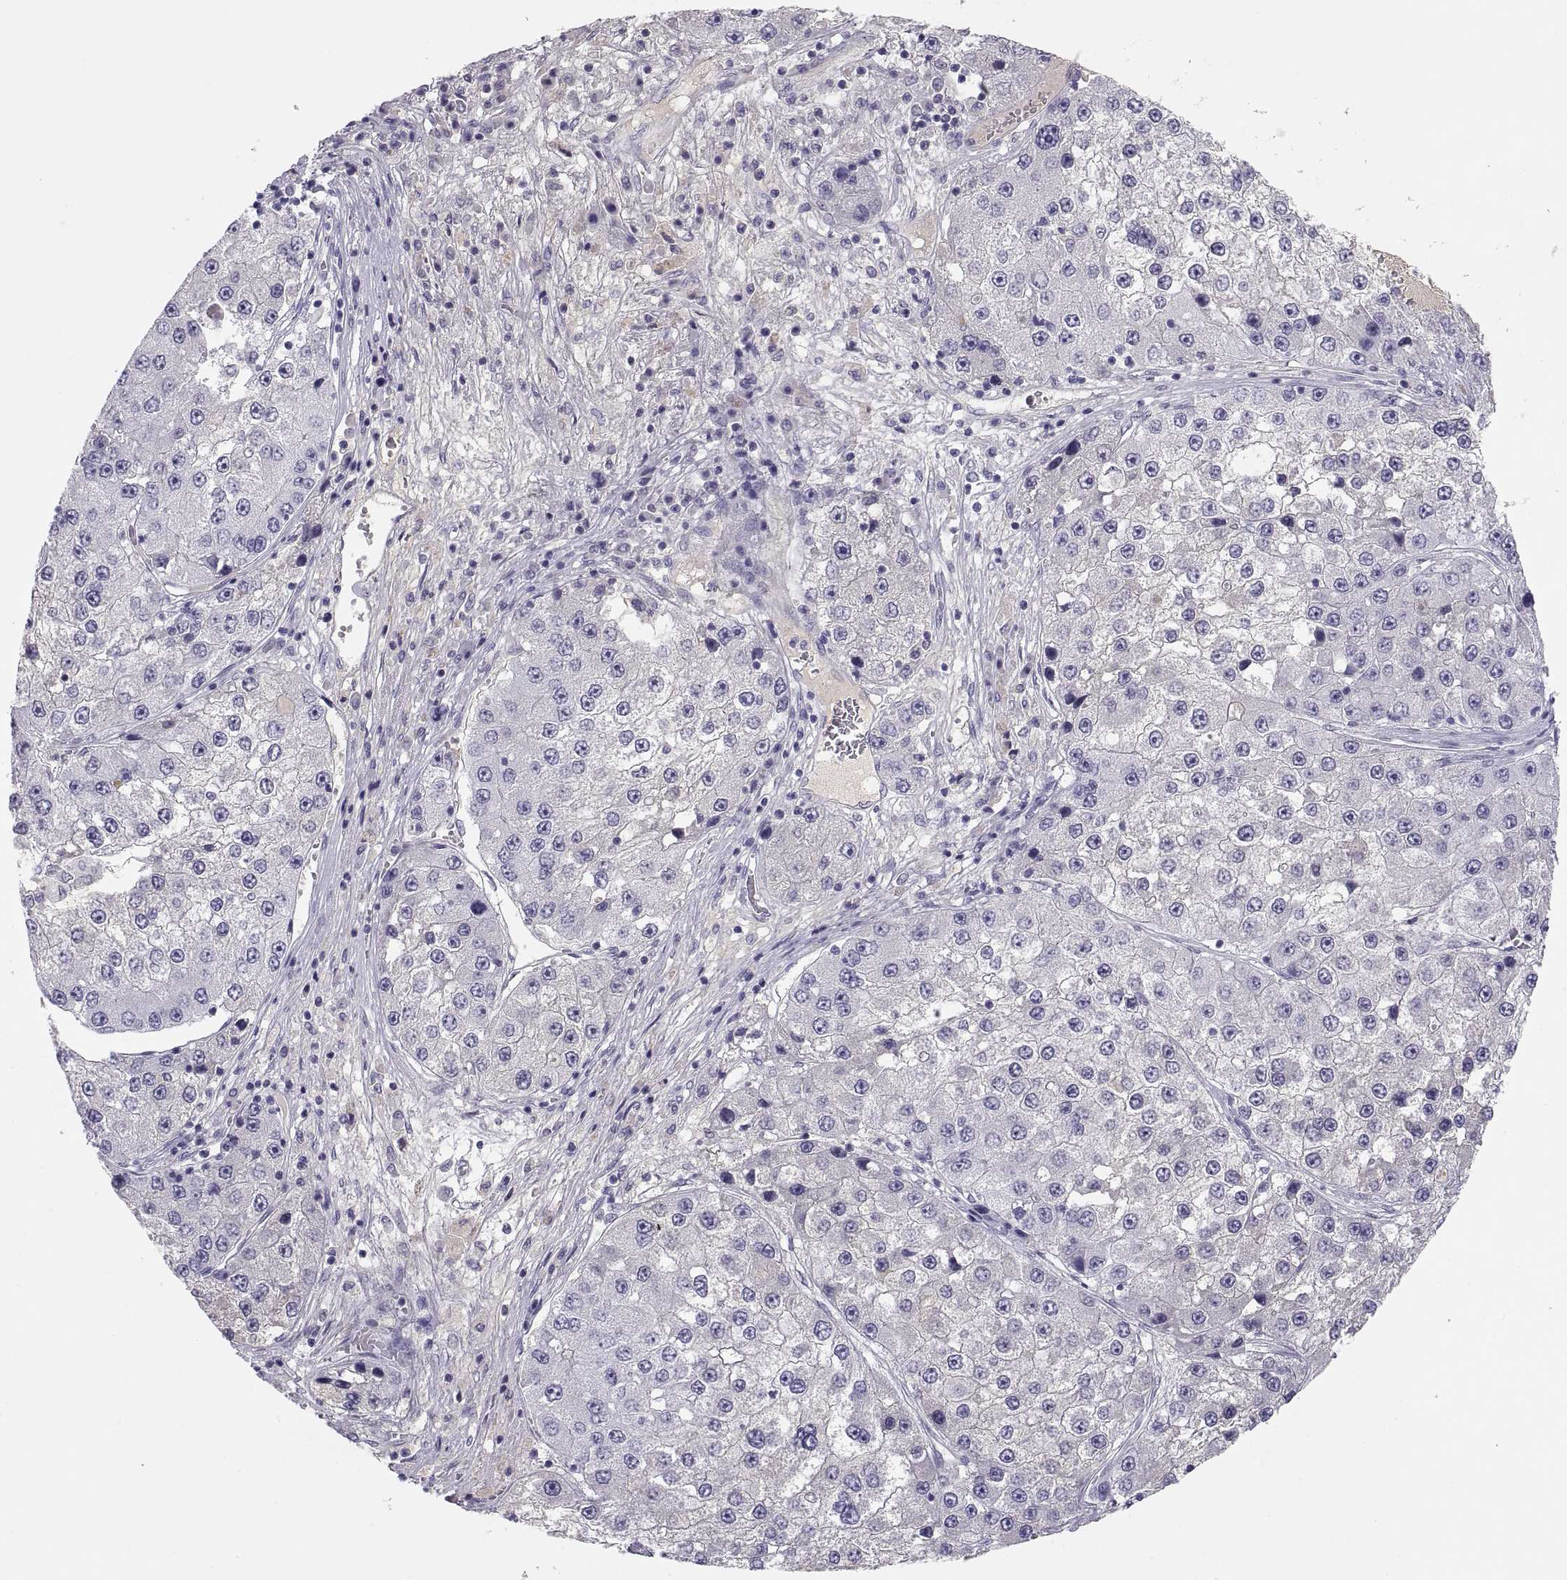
{"staining": {"intensity": "negative", "quantity": "none", "location": "none"}, "tissue": "liver cancer", "cell_type": "Tumor cells", "image_type": "cancer", "snomed": [{"axis": "morphology", "description": "Carcinoma, Hepatocellular, NOS"}, {"axis": "topography", "description": "Liver"}], "caption": "A high-resolution image shows immunohistochemistry staining of hepatocellular carcinoma (liver), which demonstrates no significant positivity in tumor cells.", "gene": "MAGEB2", "patient": {"sex": "female", "age": 73}}